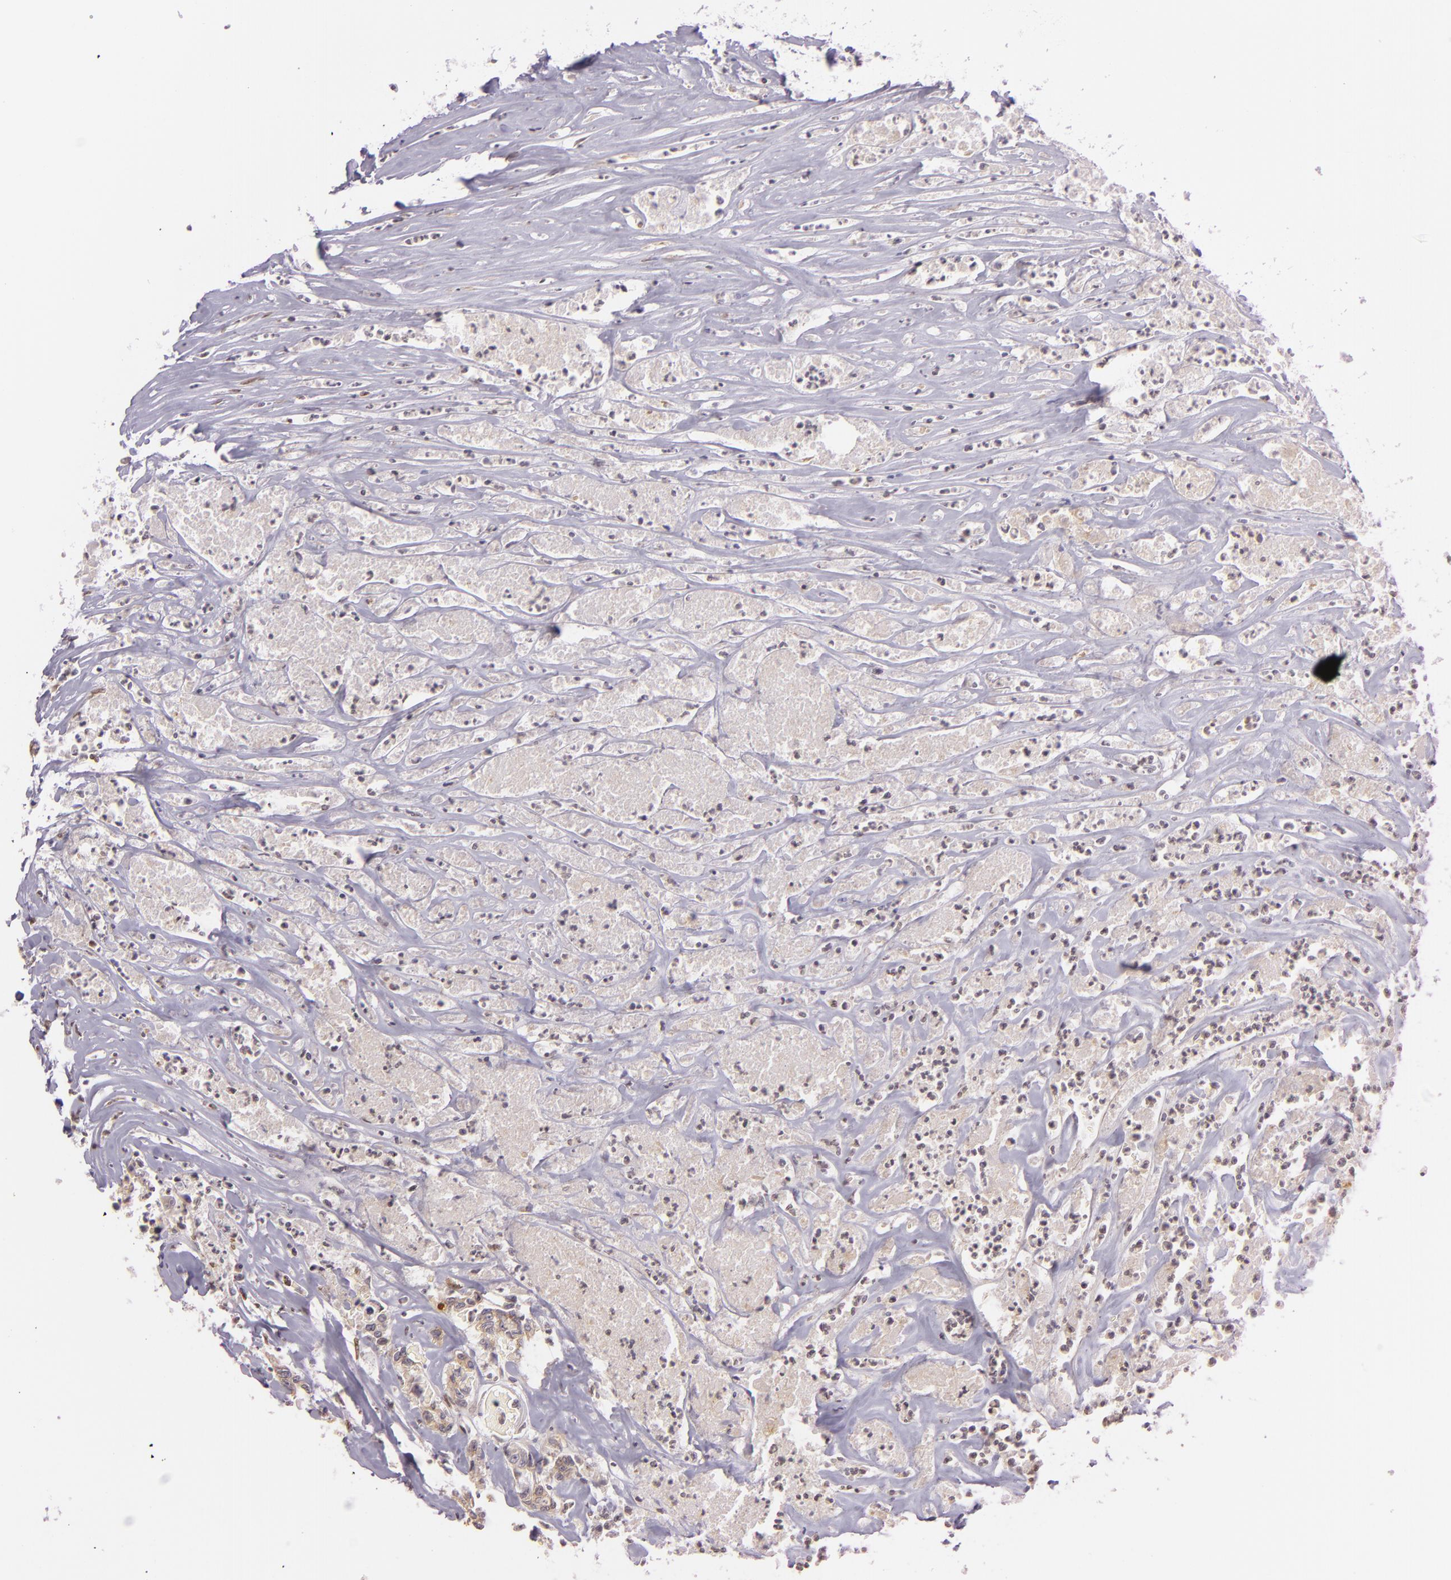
{"staining": {"intensity": "moderate", "quantity": ">75%", "location": "cytoplasmic/membranous"}, "tissue": "colorectal cancer", "cell_type": "Tumor cells", "image_type": "cancer", "snomed": [{"axis": "morphology", "description": "Adenocarcinoma, NOS"}, {"axis": "topography", "description": "Colon"}], "caption": "DAB (3,3'-diaminobenzidine) immunohistochemical staining of human colorectal cancer (adenocarcinoma) demonstrates moderate cytoplasmic/membranous protein expression in about >75% of tumor cells. (DAB IHC with brightfield microscopy, high magnification).", "gene": "LGMN", "patient": {"sex": "female", "age": 70}}